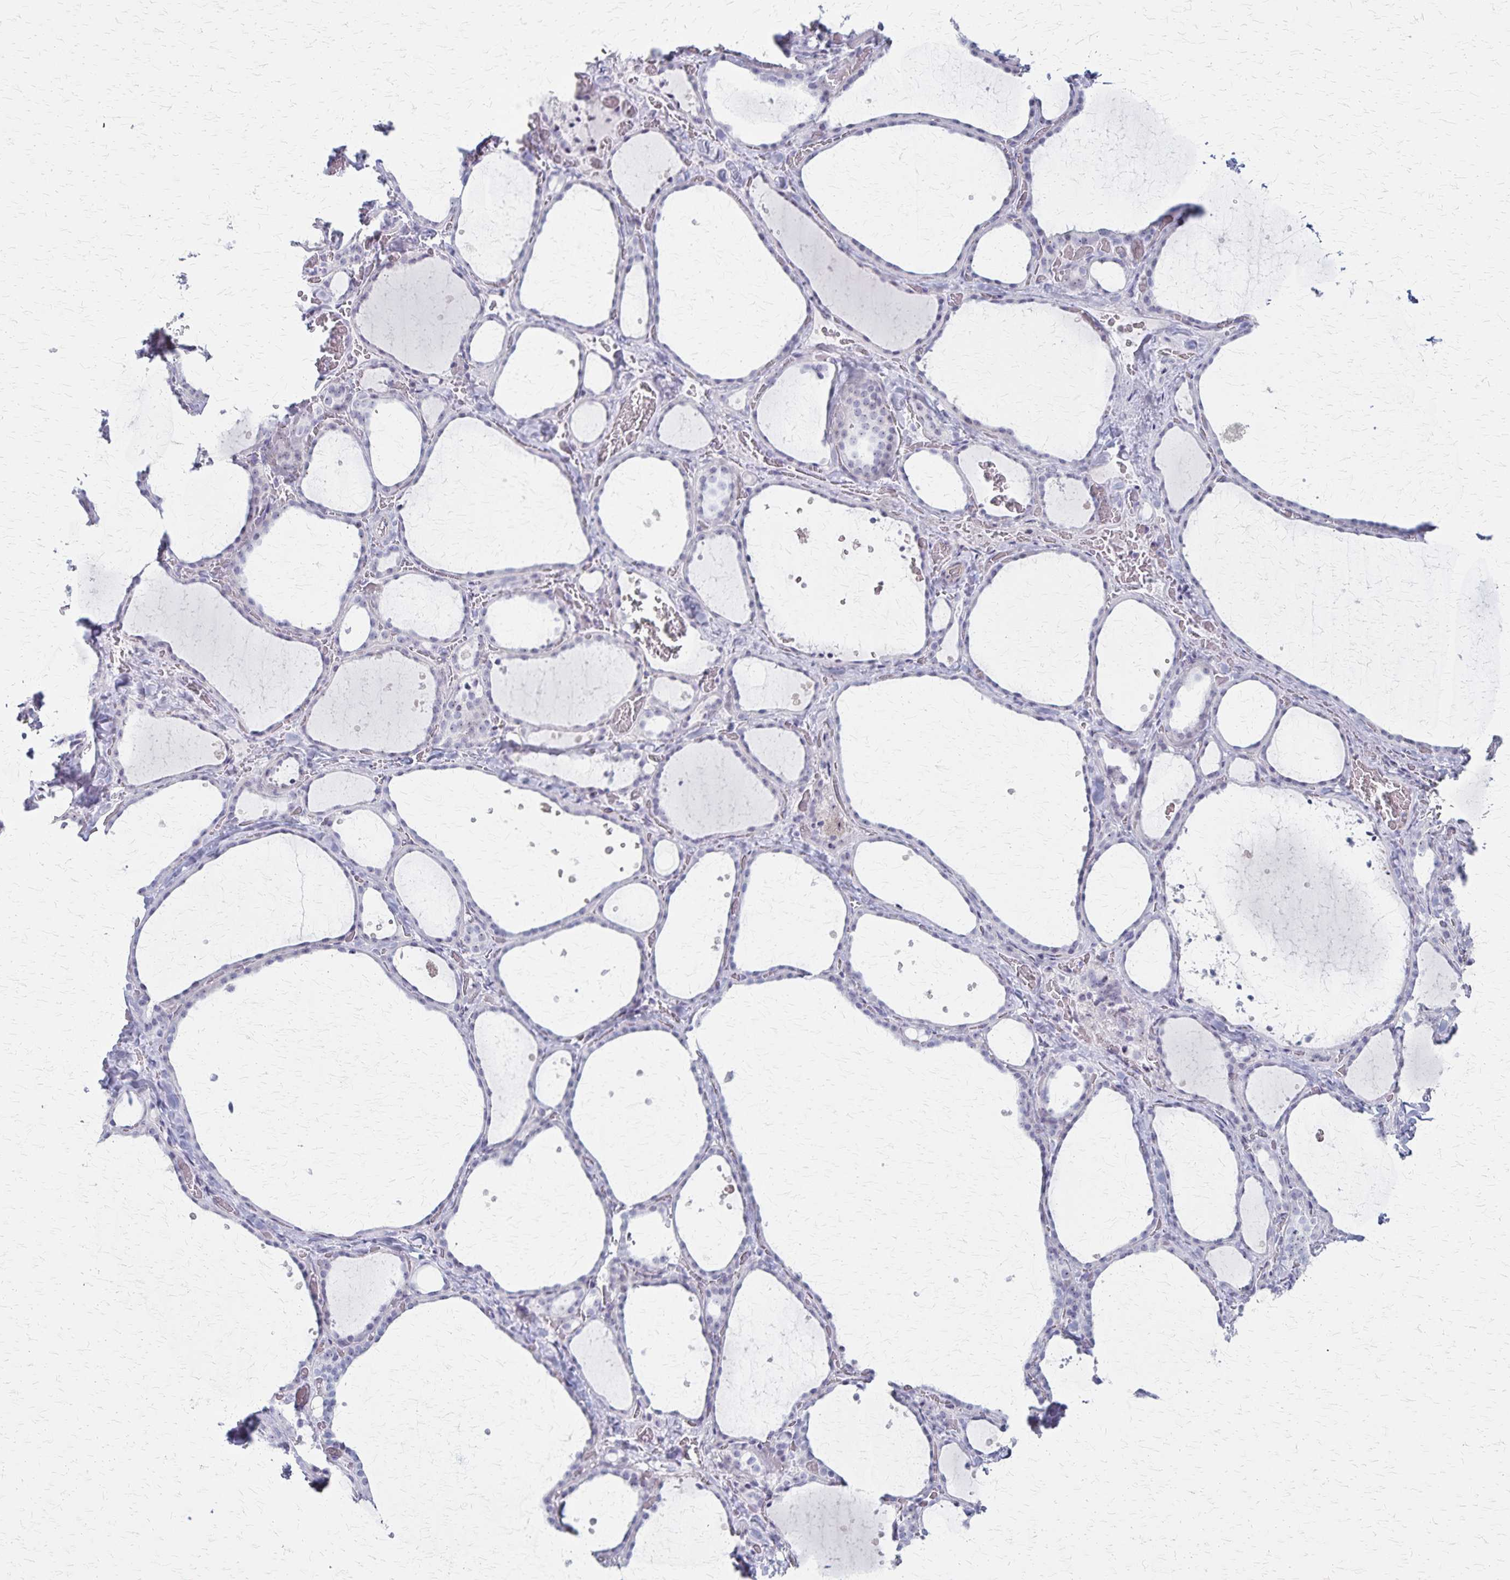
{"staining": {"intensity": "weak", "quantity": "<25%", "location": "nuclear"}, "tissue": "thyroid gland", "cell_type": "Glandular cells", "image_type": "normal", "snomed": [{"axis": "morphology", "description": "Normal tissue, NOS"}, {"axis": "topography", "description": "Thyroid gland"}], "caption": "Thyroid gland was stained to show a protein in brown. There is no significant expression in glandular cells. Brightfield microscopy of immunohistochemistry (IHC) stained with DAB (brown) and hematoxylin (blue), captured at high magnification.", "gene": "DLK2", "patient": {"sex": "female", "age": 36}}